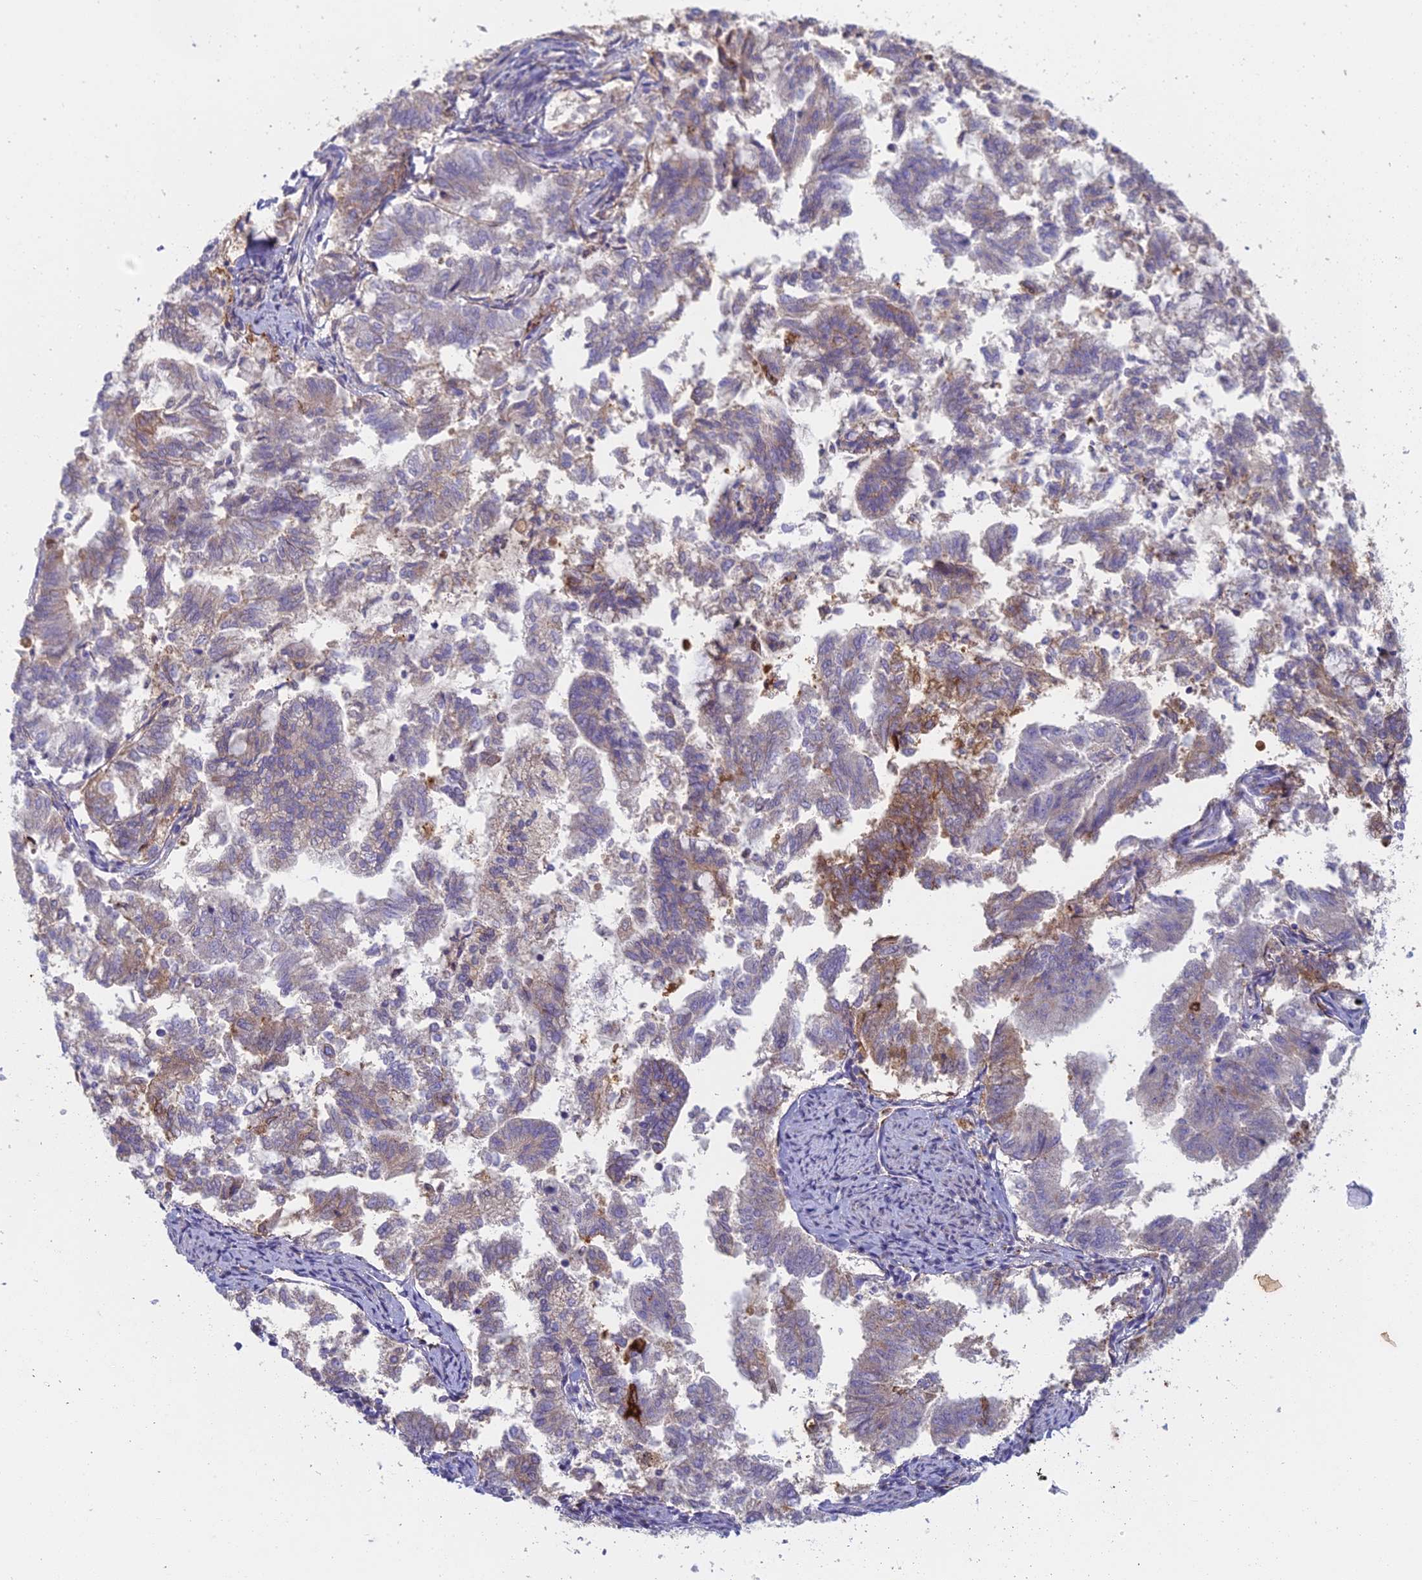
{"staining": {"intensity": "weak", "quantity": "<25%", "location": "cytoplasmic/membranous"}, "tissue": "endometrial cancer", "cell_type": "Tumor cells", "image_type": "cancer", "snomed": [{"axis": "morphology", "description": "Adenocarcinoma, NOS"}, {"axis": "topography", "description": "Endometrium"}], "caption": "Protein analysis of endometrial cancer (adenocarcinoma) reveals no significant staining in tumor cells. Brightfield microscopy of immunohistochemistry stained with DAB (brown) and hematoxylin (blue), captured at high magnification.", "gene": "IFTAP", "patient": {"sex": "female", "age": 79}}